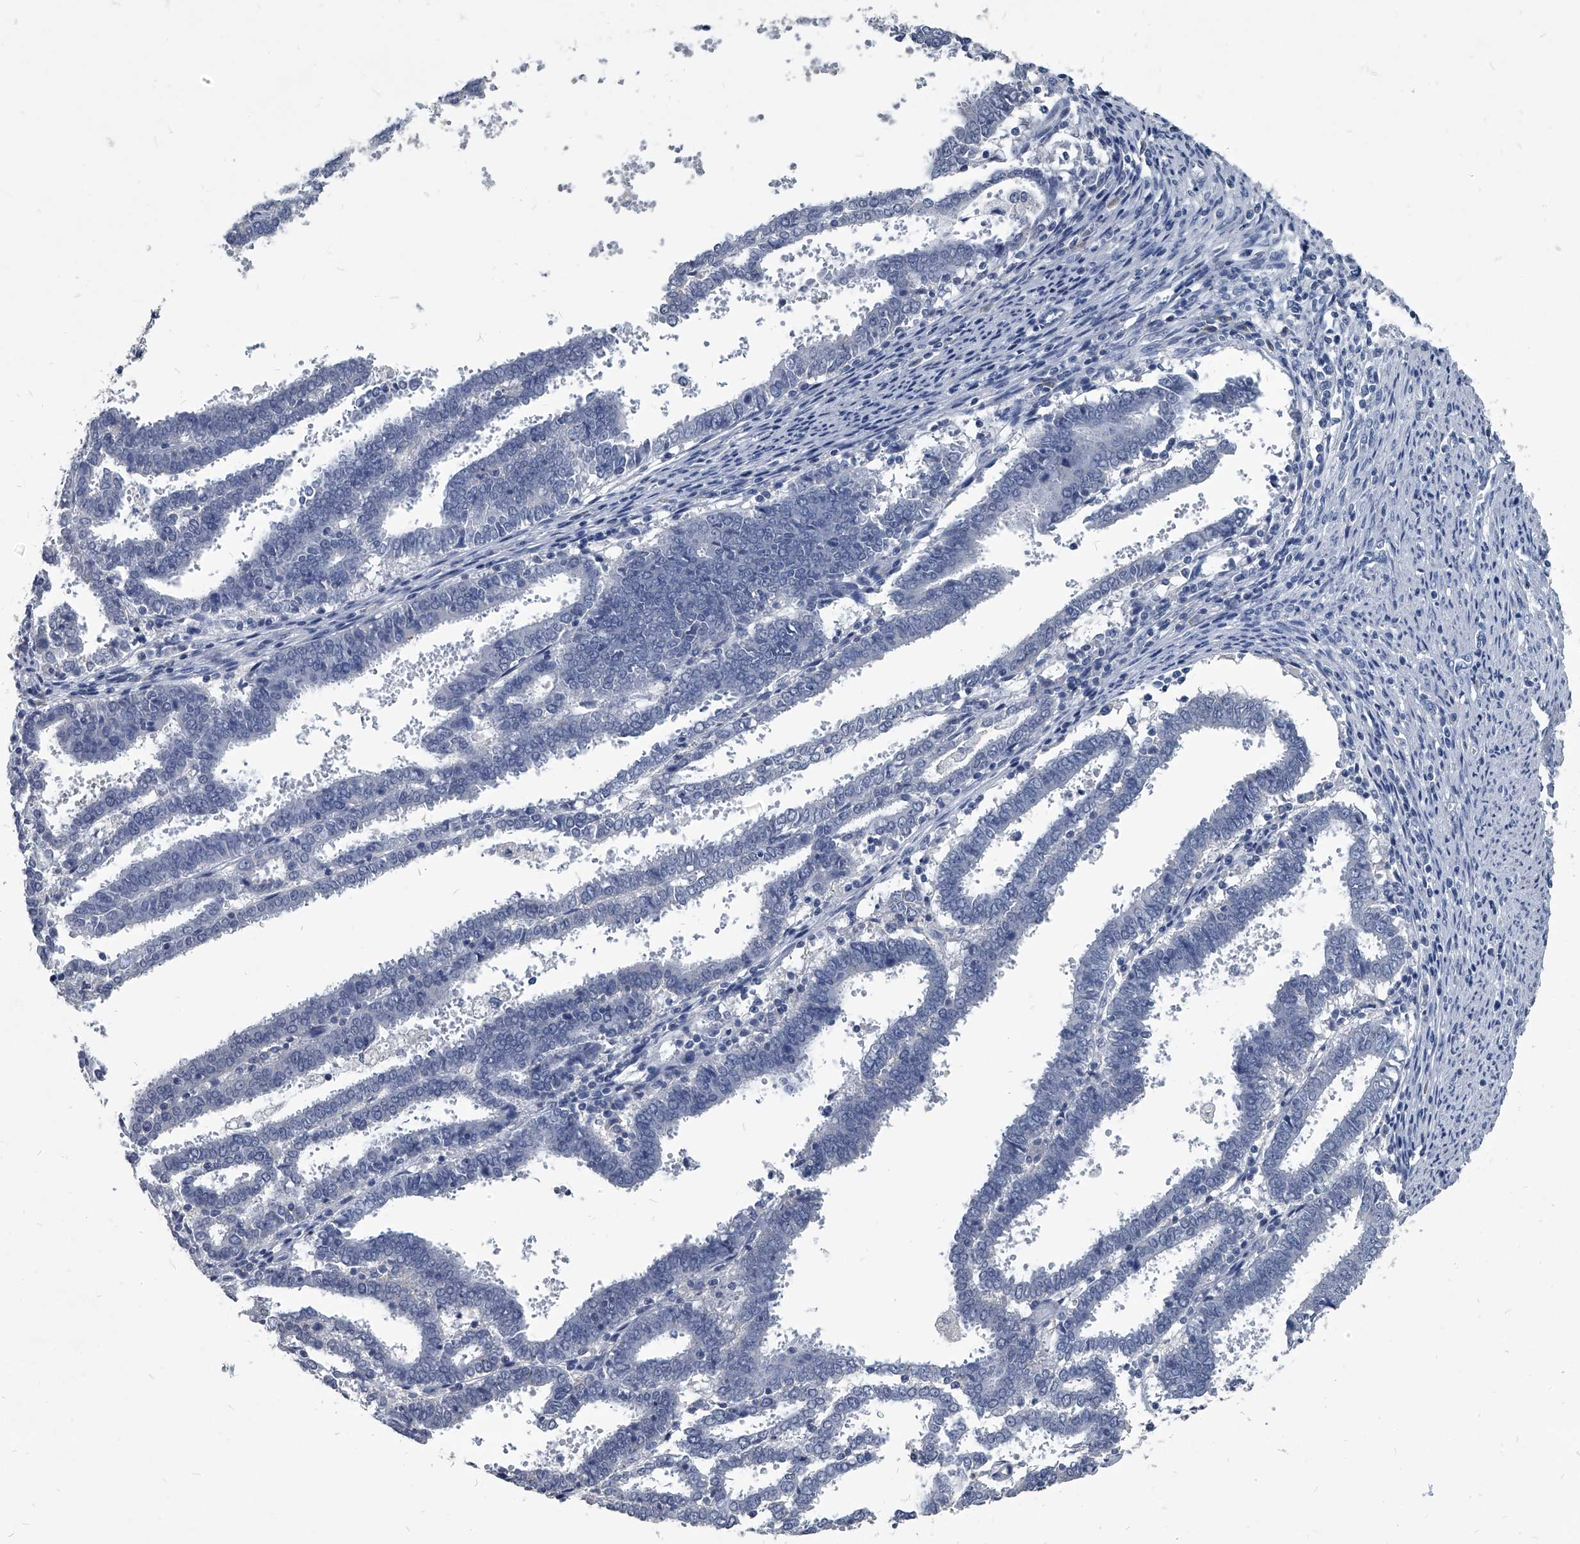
{"staining": {"intensity": "negative", "quantity": "none", "location": "none"}, "tissue": "endometrial cancer", "cell_type": "Tumor cells", "image_type": "cancer", "snomed": [{"axis": "morphology", "description": "Adenocarcinoma, NOS"}, {"axis": "topography", "description": "Uterus"}], "caption": "This is a histopathology image of IHC staining of adenocarcinoma (endometrial), which shows no expression in tumor cells. (Stains: DAB immunohistochemistry (IHC) with hematoxylin counter stain, Microscopy: brightfield microscopy at high magnification).", "gene": "BCAS1", "patient": {"sex": "female", "age": 83}}